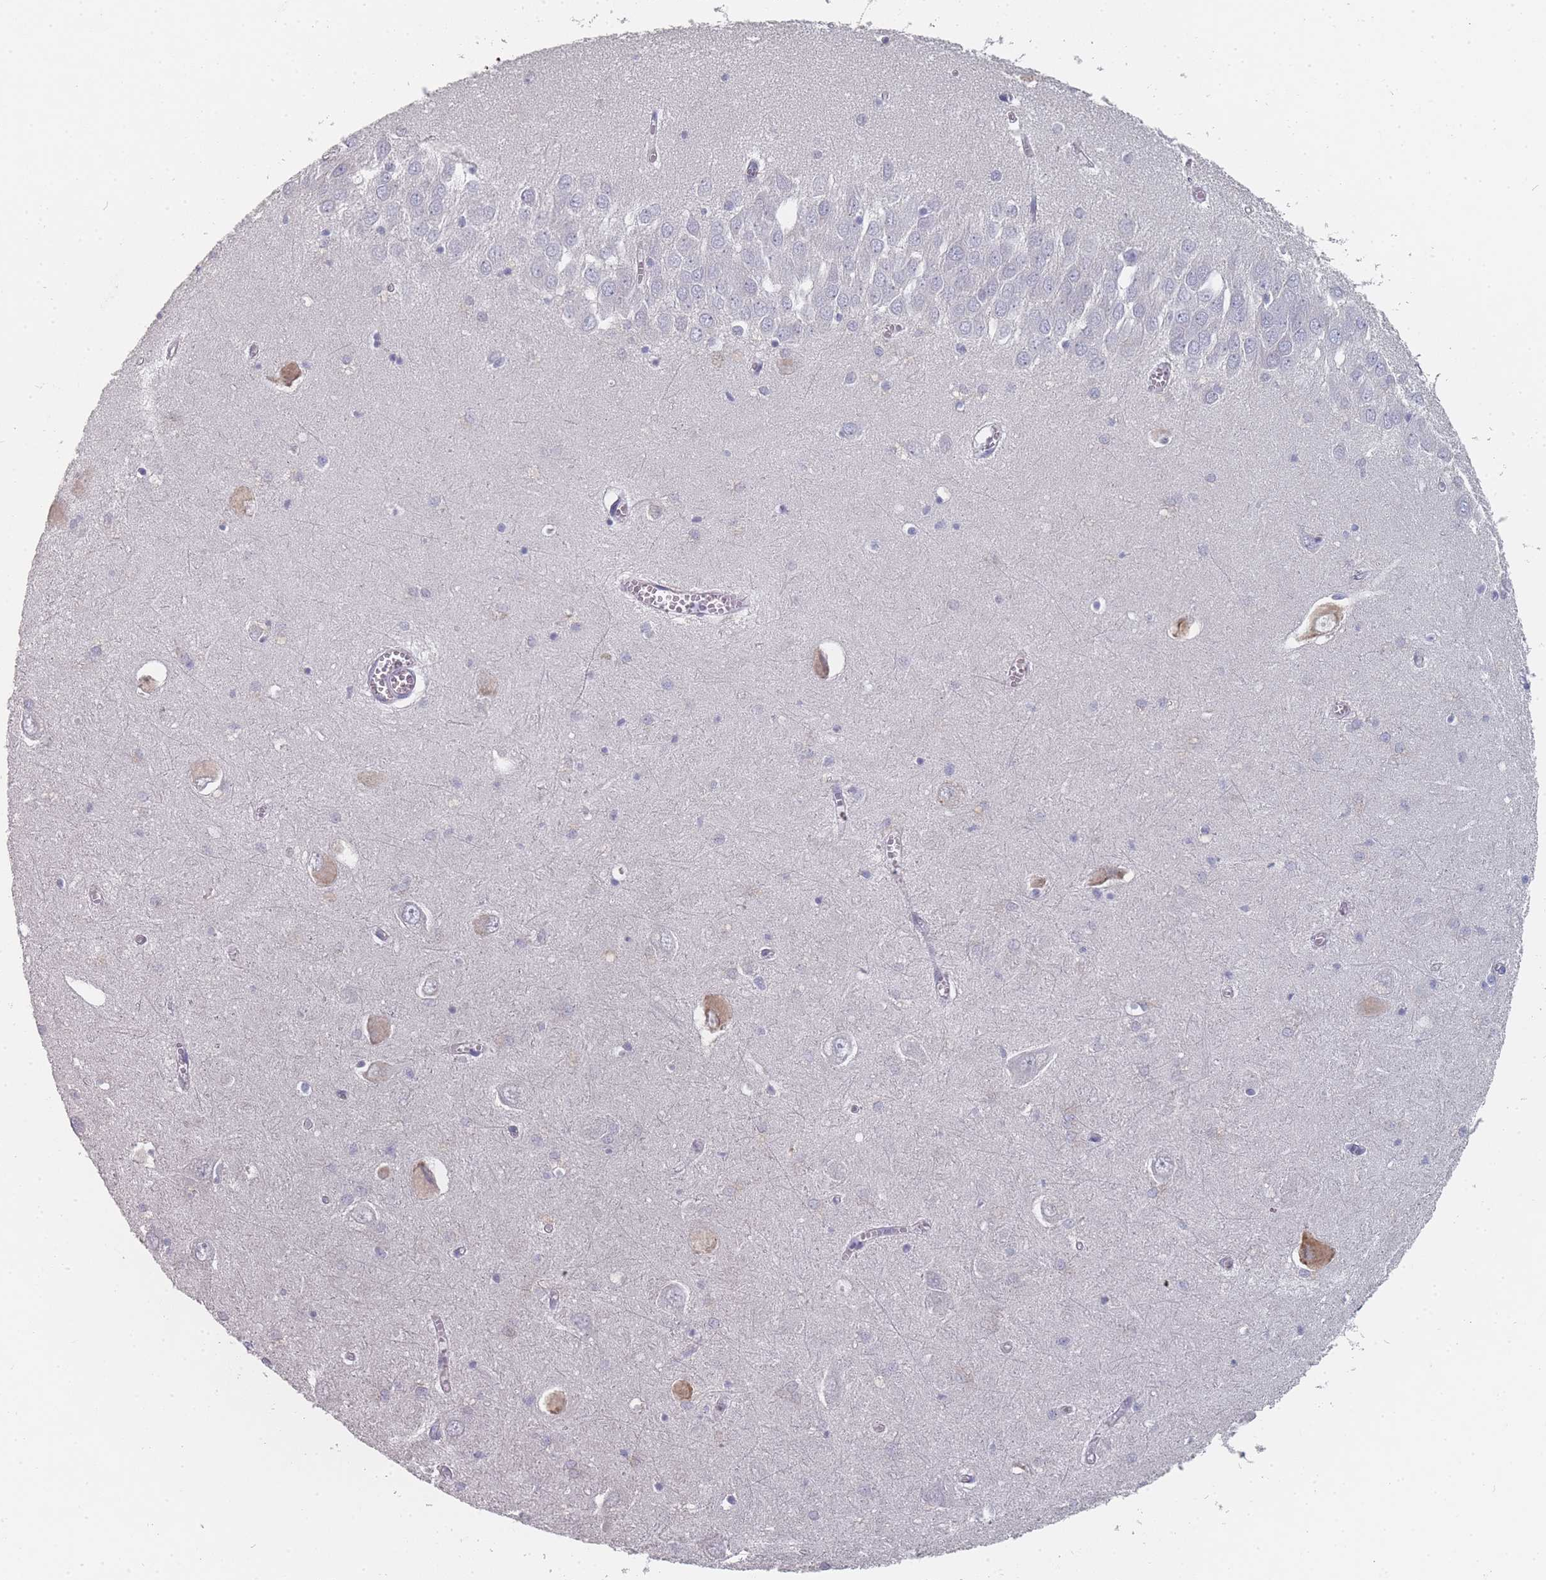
{"staining": {"intensity": "negative", "quantity": "none", "location": "none"}, "tissue": "hippocampus", "cell_type": "Glial cells", "image_type": "normal", "snomed": [{"axis": "morphology", "description": "Normal tissue, NOS"}, {"axis": "topography", "description": "Hippocampus"}], "caption": "DAB (3,3'-diaminobenzidine) immunohistochemical staining of unremarkable hippocampus exhibits no significant expression in glial cells.", "gene": "SLC35E4", "patient": {"sex": "male", "age": 70}}